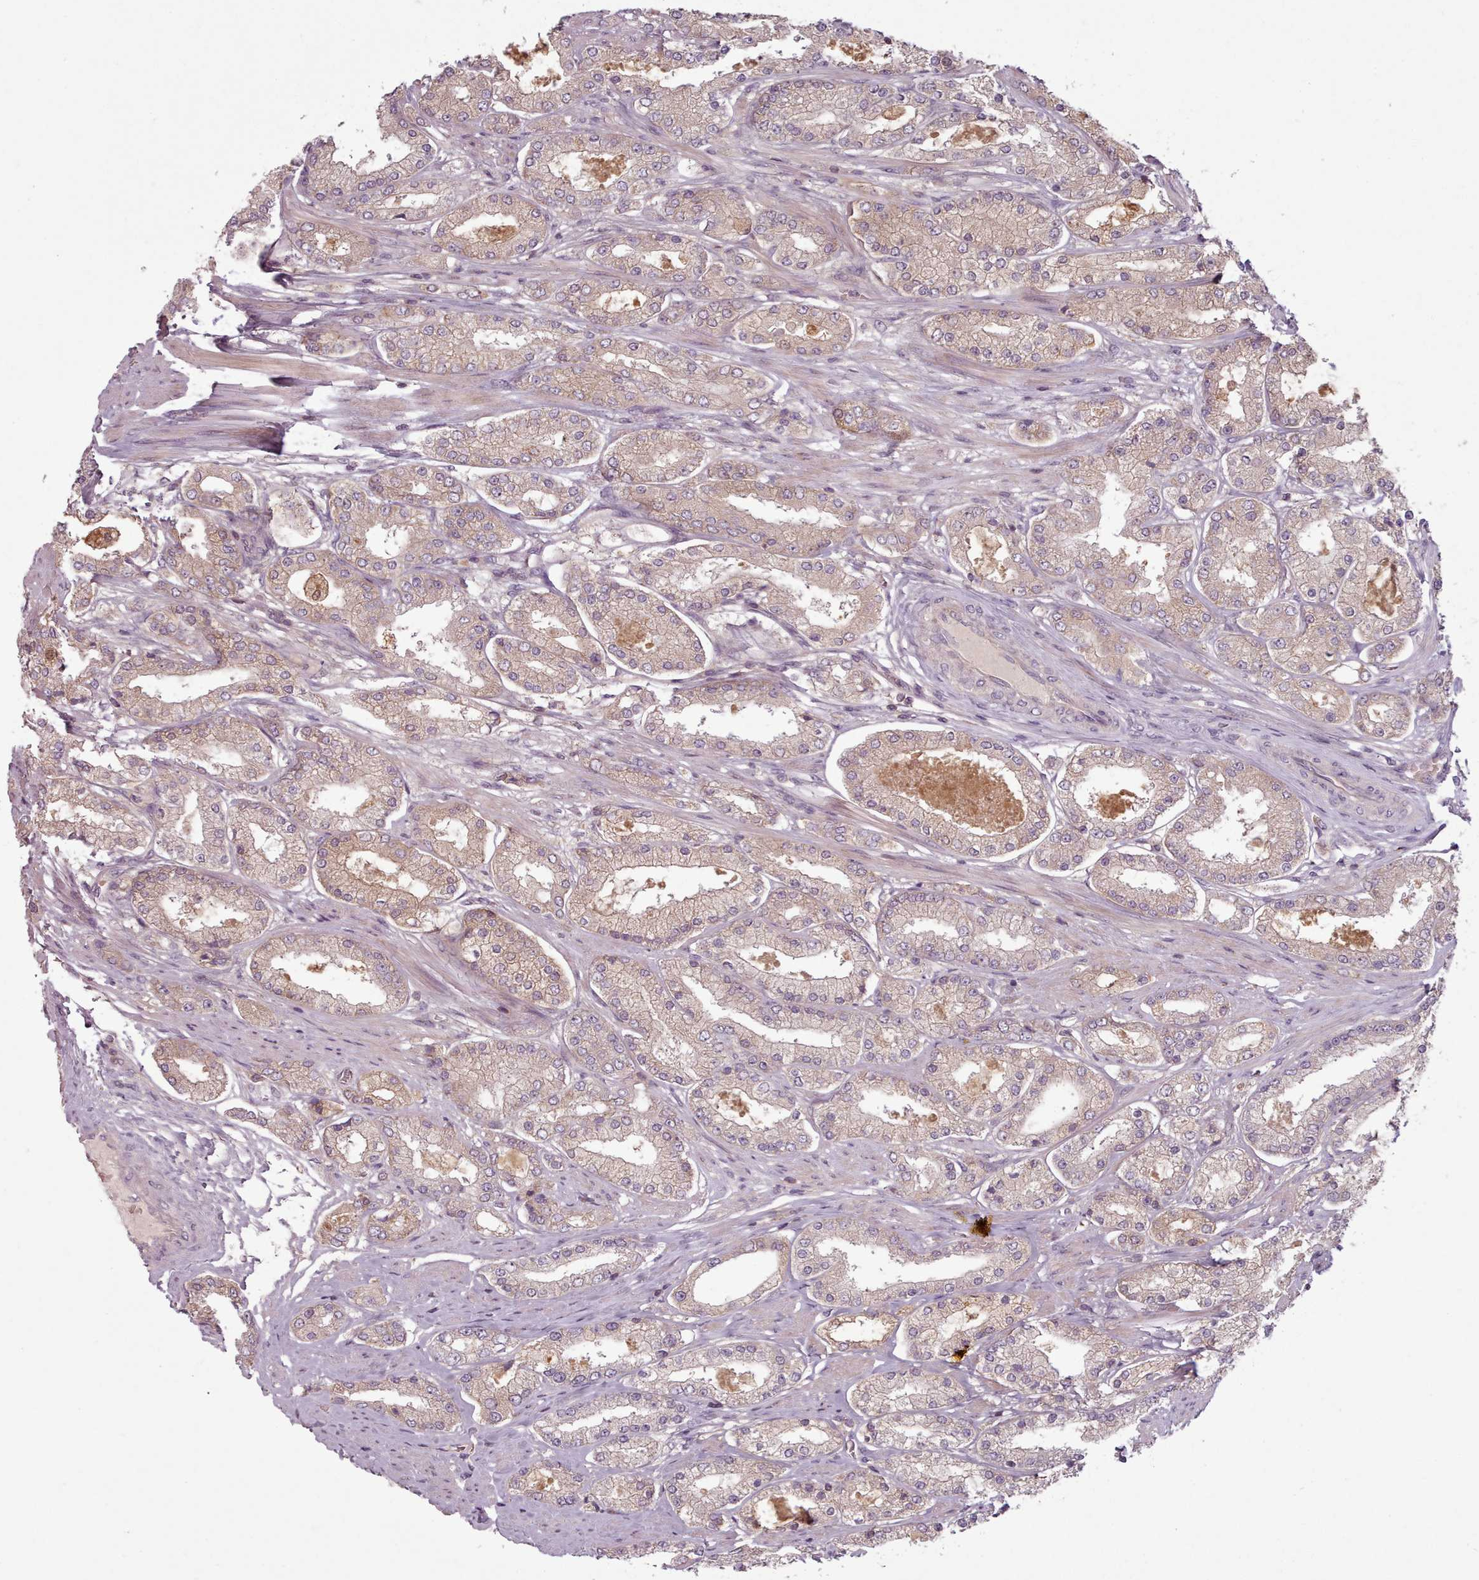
{"staining": {"intensity": "weak", "quantity": "25%-75%", "location": "cytoplasmic/membranous"}, "tissue": "prostate cancer", "cell_type": "Tumor cells", "image_type": "cancer", "snomed": [{"axis": "morphology", "description": "Adenocarcinoma, High grade"}, {"axis": "topography", "description": "Prostate"}], "caption": "Protein staining shows weak cytoplasmic/membranous staining in approximately 25%-75% of tumor cells in high-grade adenocarcinoma (prostate).", "gene": "NT5DC2", "patient": {"sex": "male", "age": 69}}